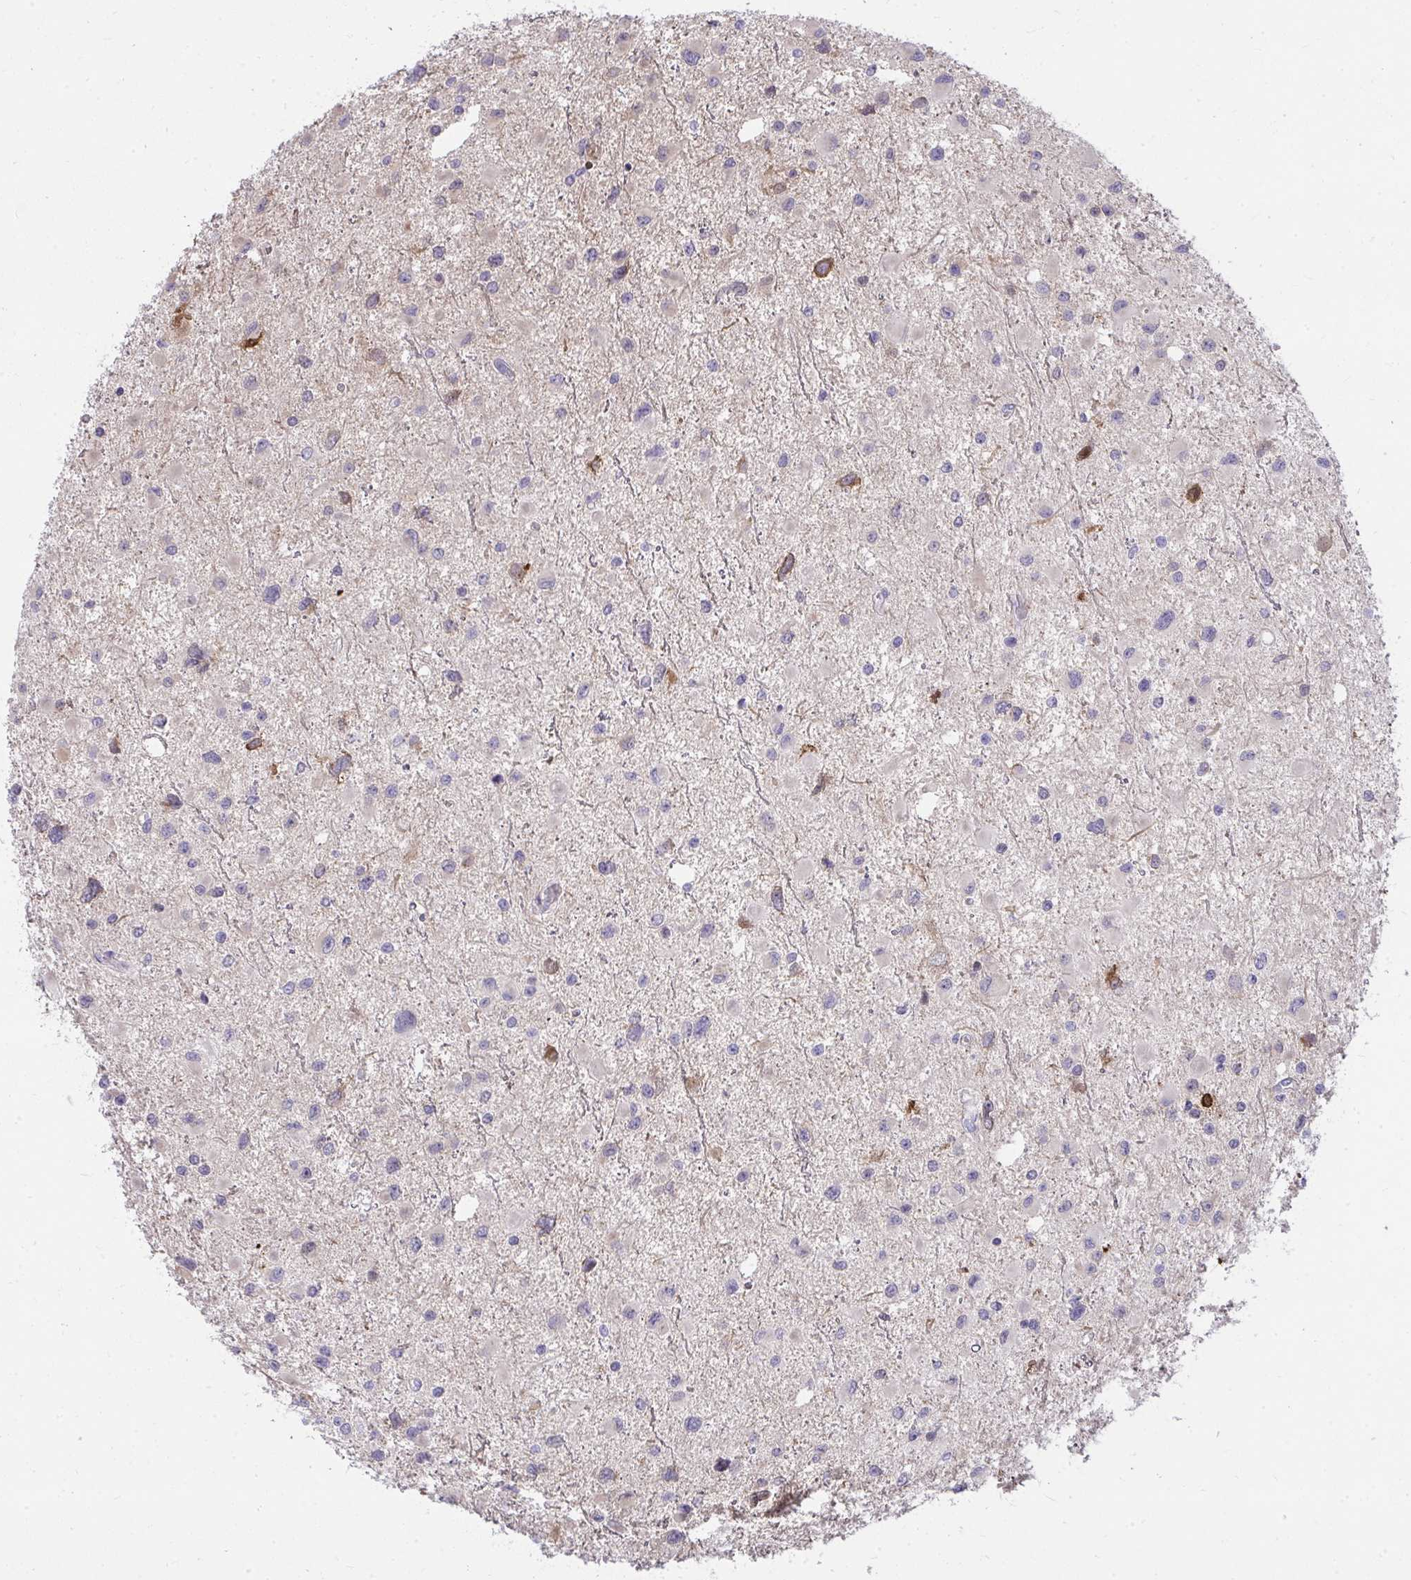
{"staining": {"intensity": "negative", "quantity": "none", "location": "none"}, "tissue": "glioma", "cell_type": "Tumor cells", "image_type": "cancer", "snomed": [{"axis": "morphology", "description": "Glioma, malignant, Low grade"}, {"axis": "topography", "description": "Brain"}], "caption": "Immunohistochemistry of human glioma exhibits no staining in tumor cells. The staining was performed using DAB to visualize the protein expression in brown, while the nuclei were stained in blue with hematoxylin (Magnification: 20x).", "gene": "PIGZ", "patient": {"sex": "female", "age": 32}}